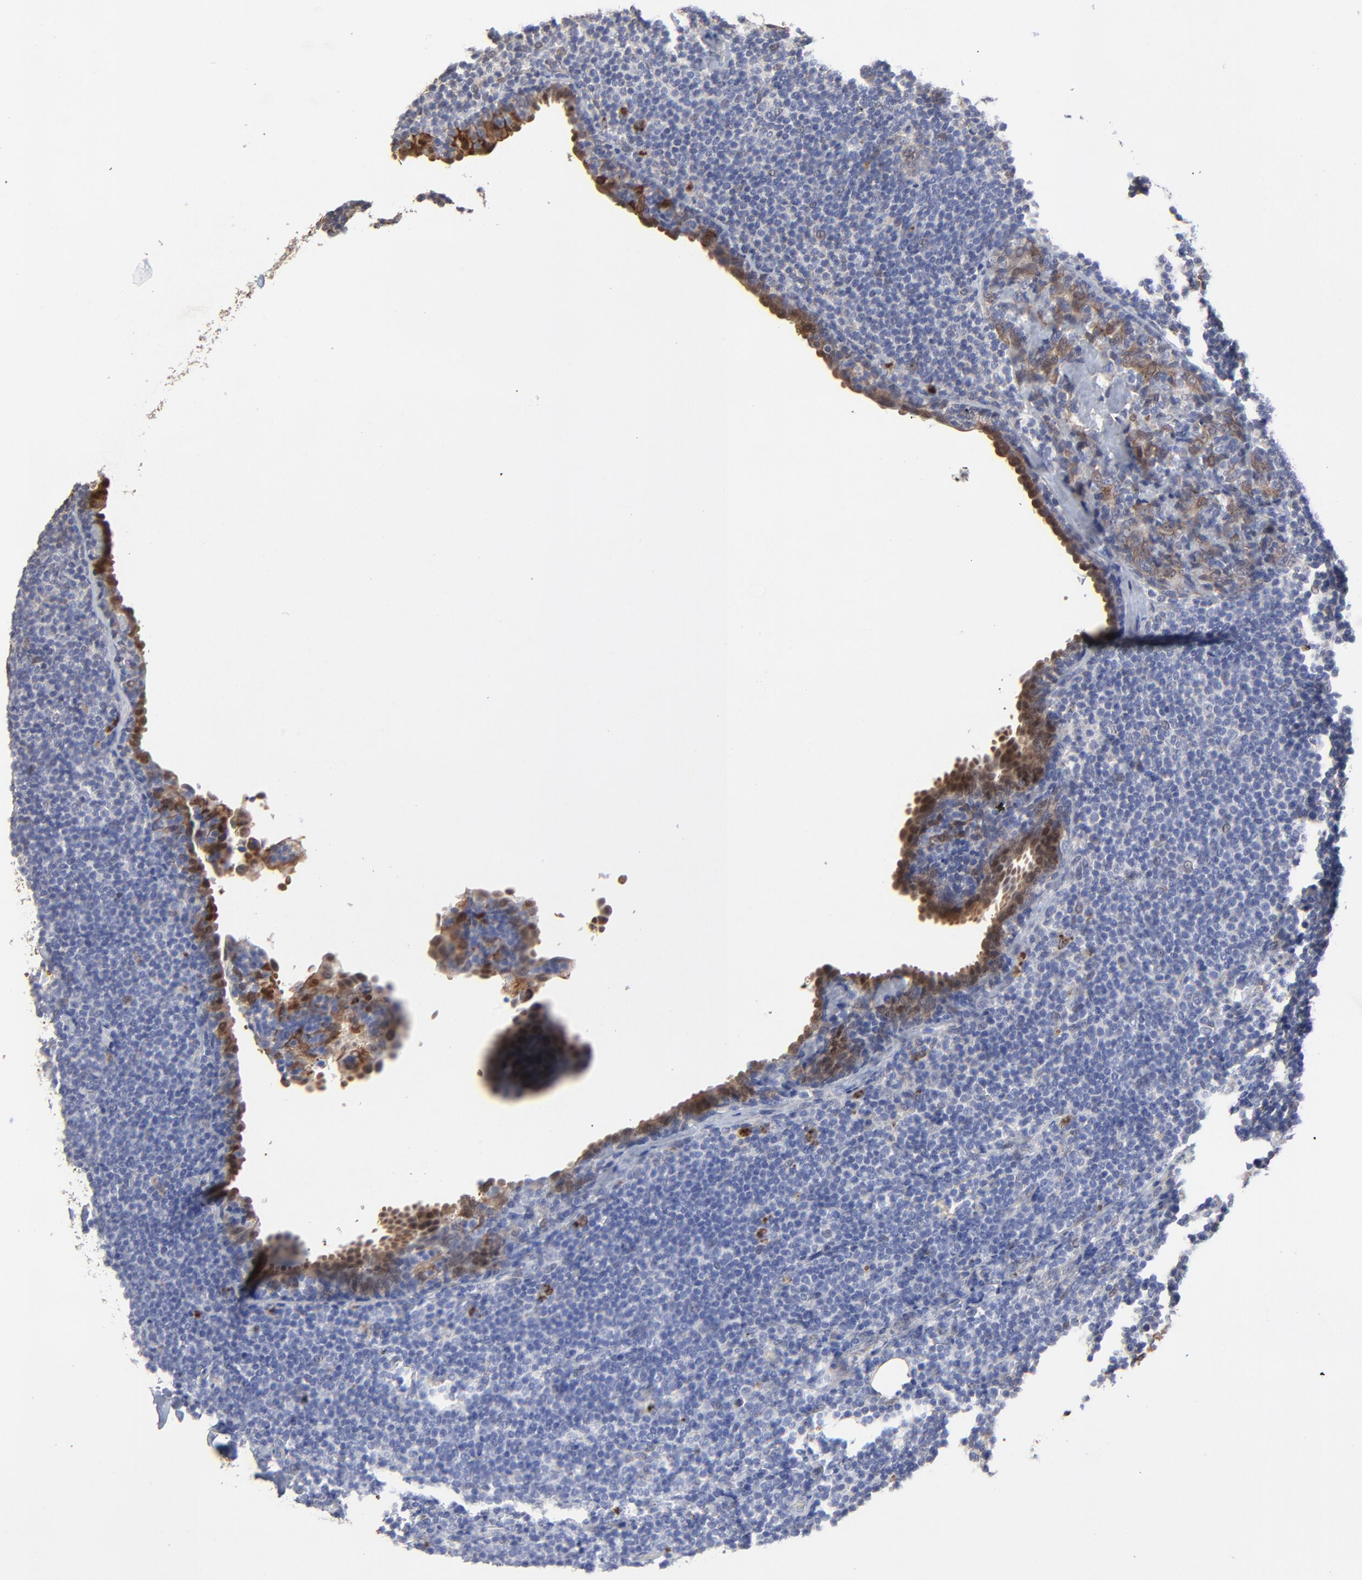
{"staining": {"intensity": "weak", "quantity": "<25%", "location": "cytoplasmic/membranous"}, "tissue": "lymph node", "cell_type": "Germinal center cells", "image_type": "normal", "snomed": [{"axis": "morphology", "description": "Normal tissue, NOS"}, {"axis": "morphology", "description": "Uncertain malignant potential"}, {"axis": "topography", "description": "Lymph node"}, {"axis": "topography", "description": "Salivary gland, NOS"}], "caption": "IHC of benign lymph node shows no staining in germinal center cells.", "gene": "LGALS3", "patient": {"sex": "female", "age": 51}}